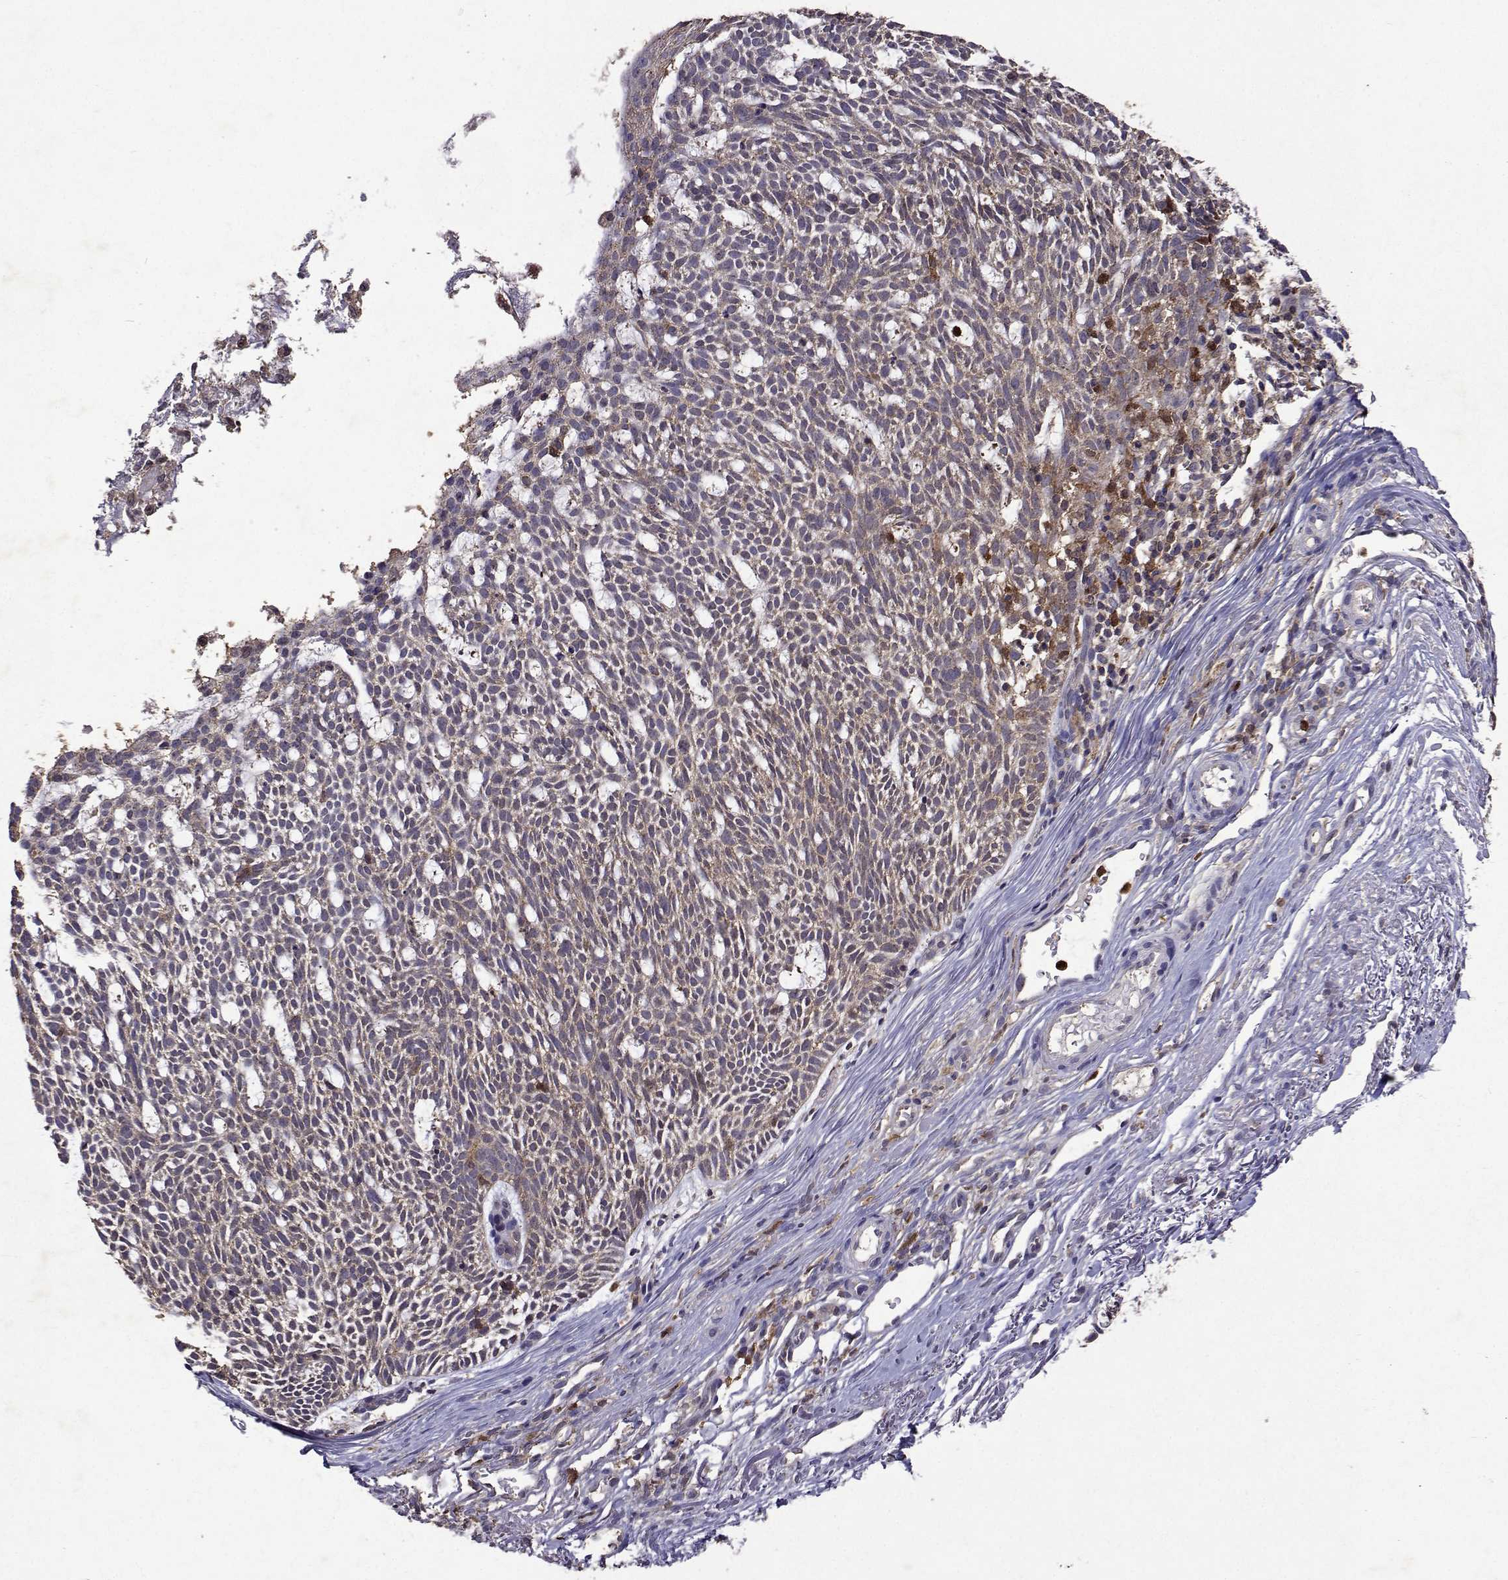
{"staining": {"intensity": "negative", "quantity": "none", "location": "none"}, "tissue": "skin cancer", "cell_type": "Tumor cells", "image_type": "cancer", "snomed": [{"axis": "morphology", "description": "Normal tissue, NOS"}, {"axis": "morphology", "description": "Basal cell carcinoma"}, {"axis": "topography", "description": "Skin"}], "caption": "Image shows no significant protein staining in tumor cells of skin basal cell carcinoma. (DAB (3,3'-diaminobenzidine) immunohistochemistry (IHC) visualized using brightfield microscopy, high magnification).", "gene": "APAF1", "patient": {"sex": "male", "age": 68}}